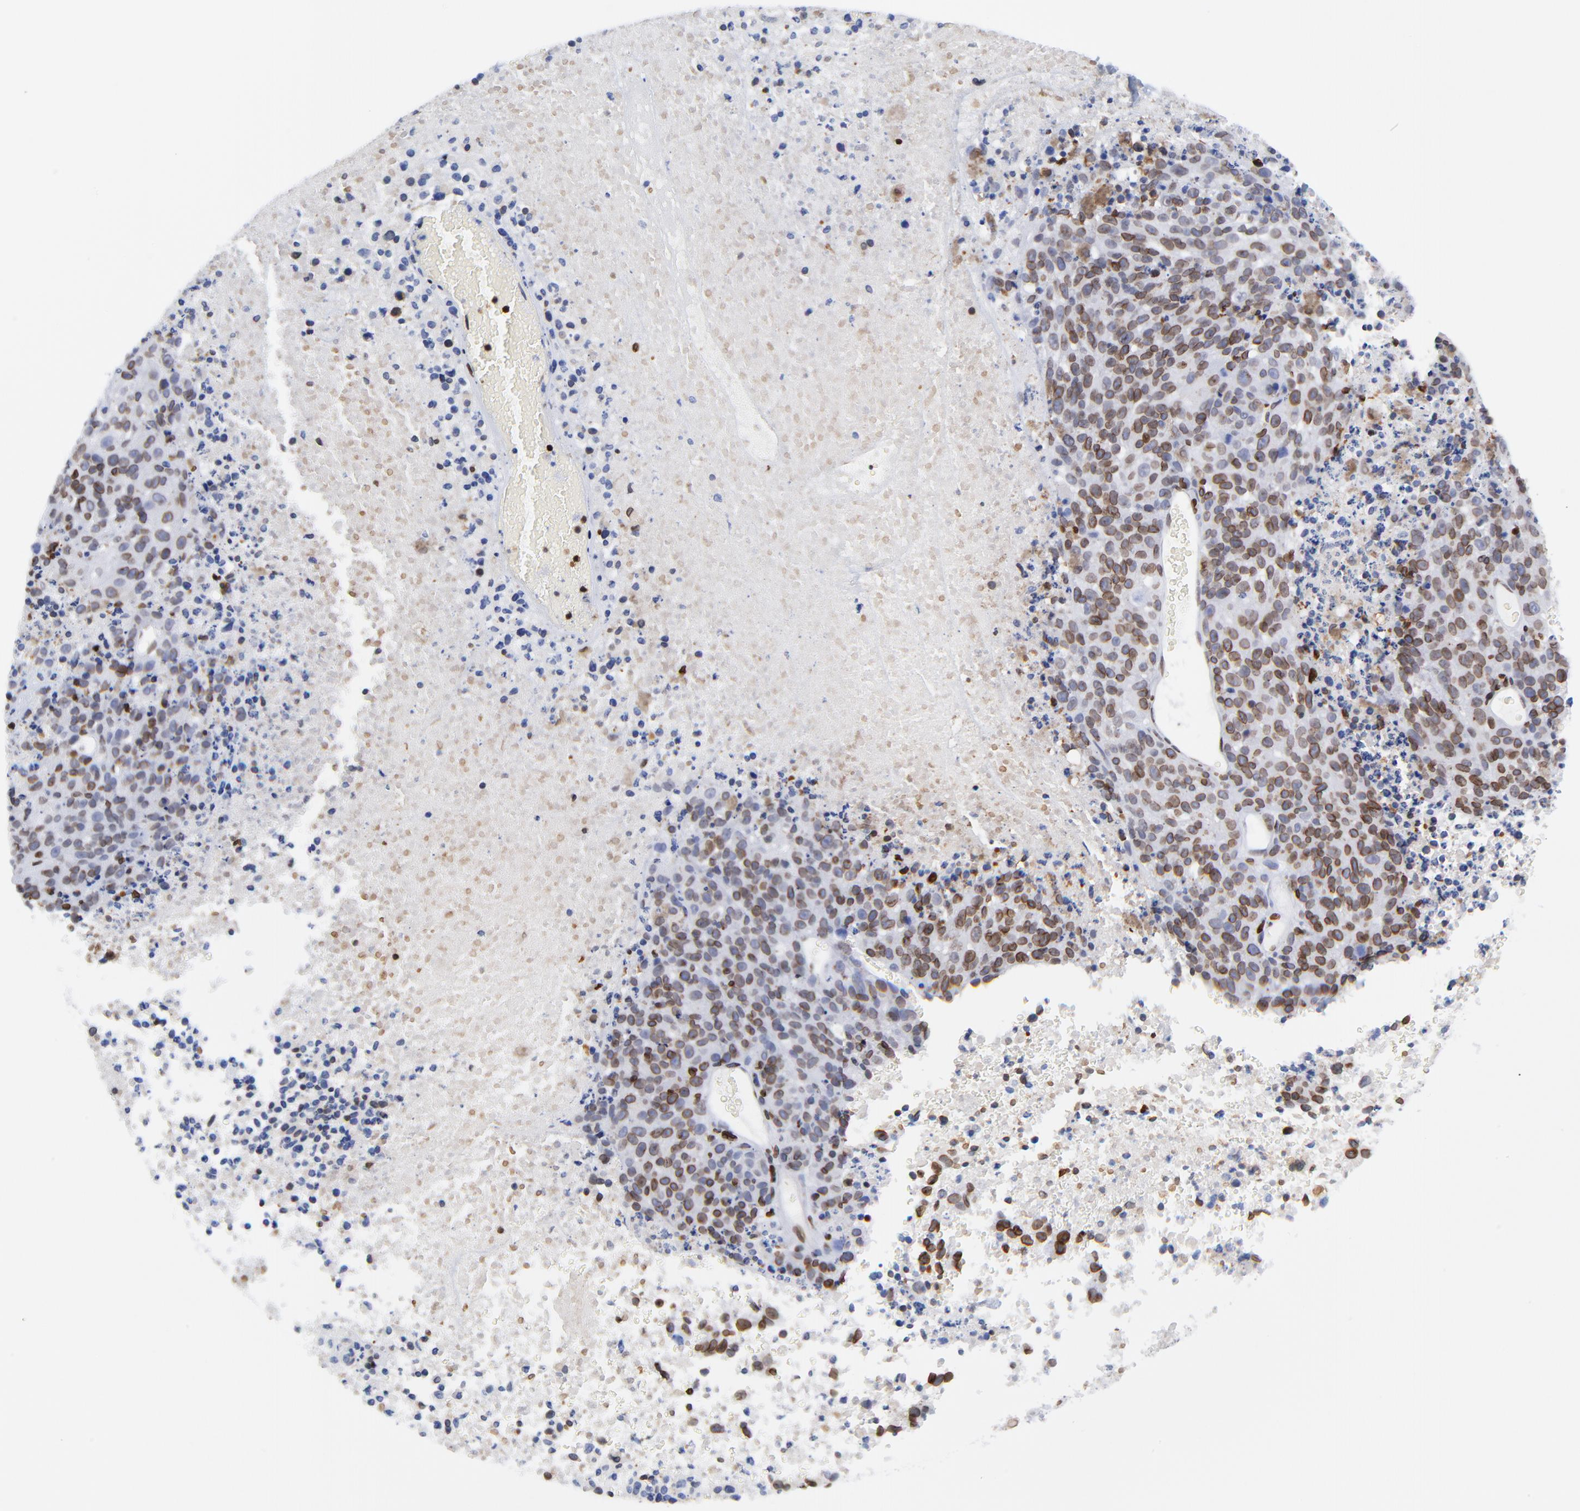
{"staining": {"intensity": "moderate", "quantity": ">75%", "location": "cytoplasmic/membranous,nuclear"}, "tissue": "melanoma", "cell_type": "Tumor cells", "image_type": "cancer", "snomed": [{"axis": "morphology", "description": "Malignant melanoma, Metastatic site"}, {"axis": "topography", "description": "Cerebral cortex"}], "caption": "Brown immunohistochemical staining in melanoma reveals moderate cytoplasmic/membranous and nuclear expression in about >75% of tumor cells. Using DAB (3,3'-diaminobenzidine) (brown) and hematoxylin (blue) stains, captured at high magnification using brightfield microscopy.", "gene": "THAP7", "patient": {"sex": "female", "age": 52}}